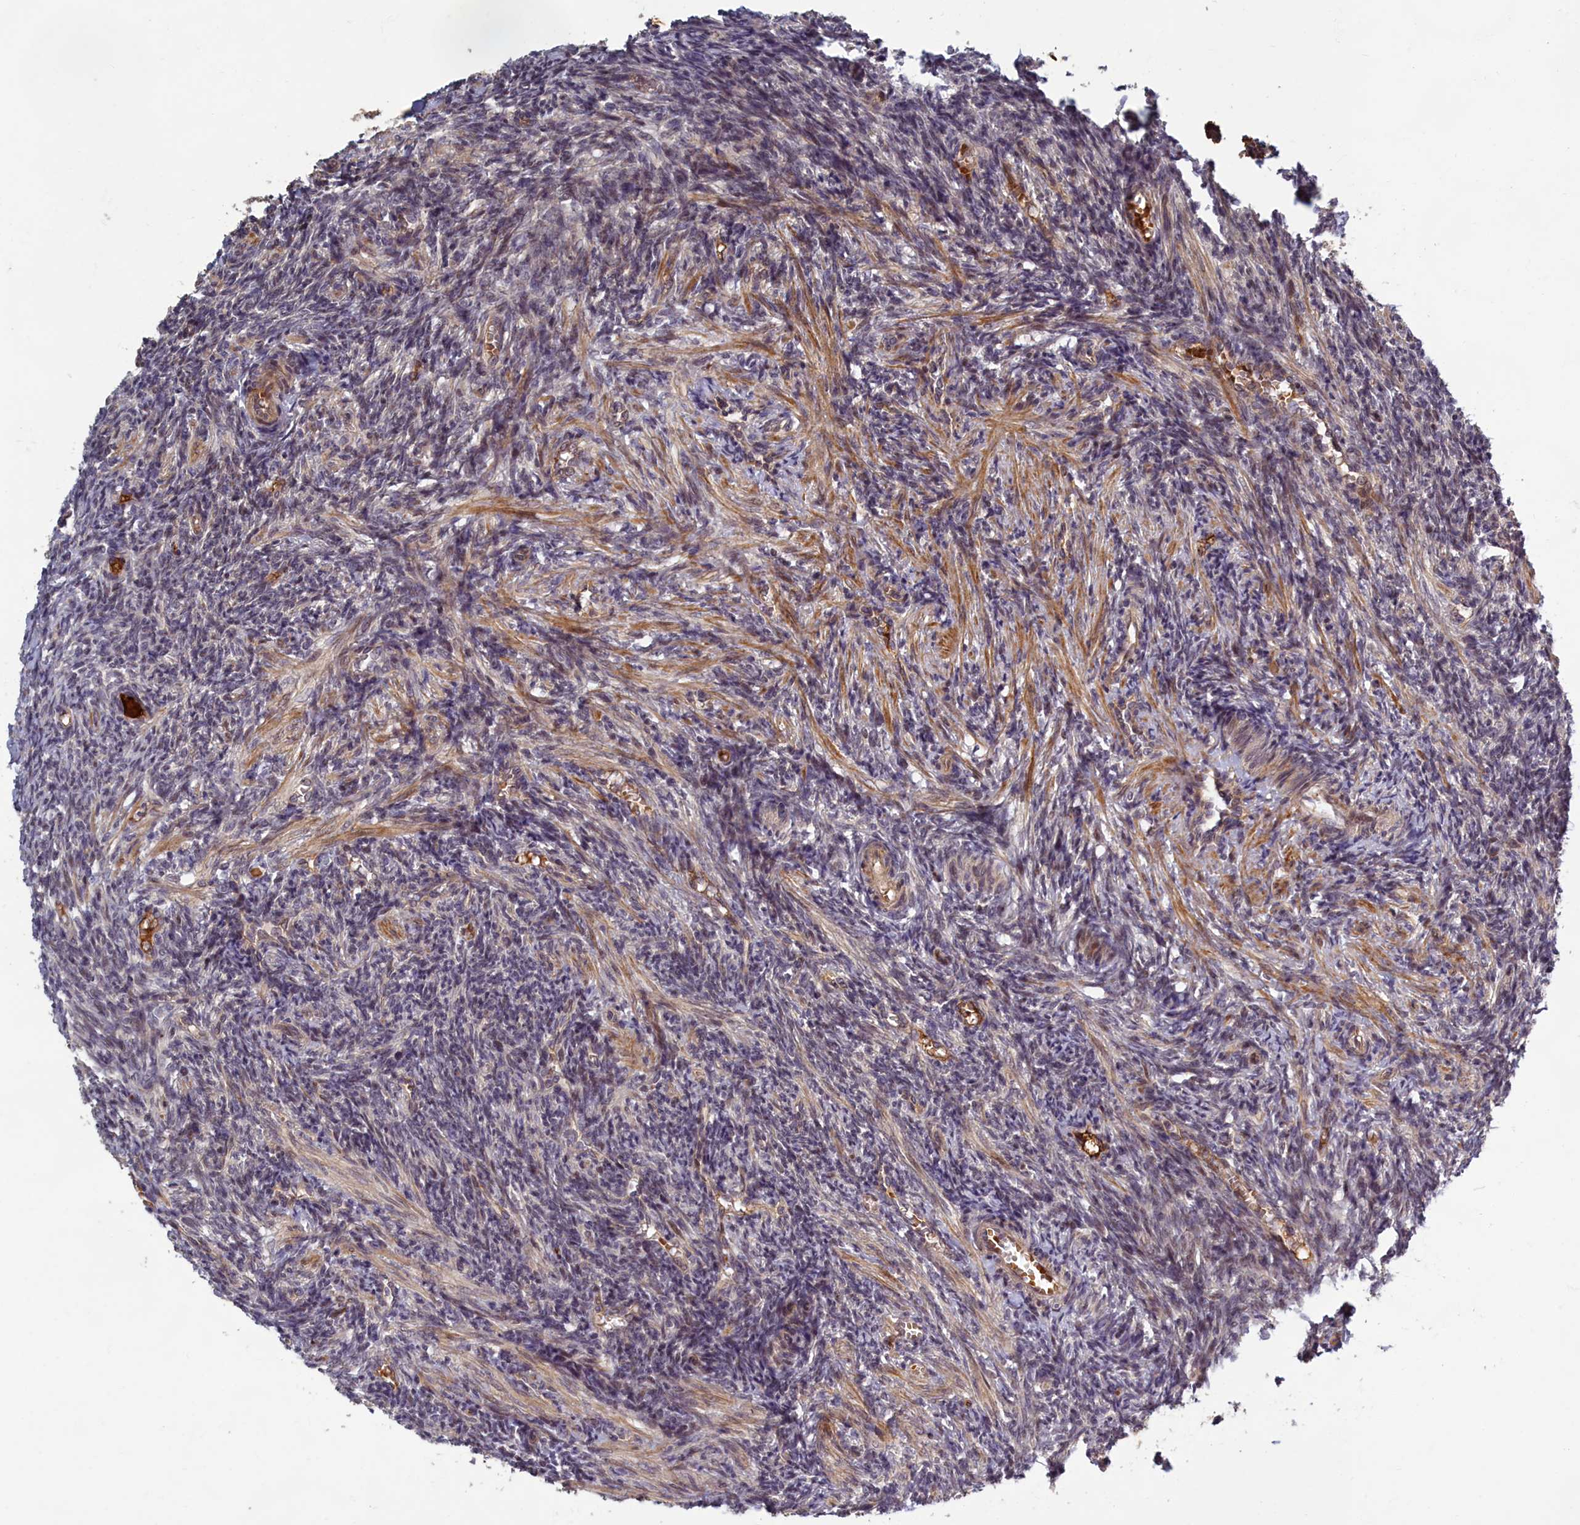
{"staining": {"intensity": "negative", "quantity": "none", "location": "none"}, "tissue": "ovary", "cell_type": "Ovarian stroma cells", "image_type": "normal", "snomed": [{"axis": "morphology", "description": "Normal tissue, NOS"}, {"axis": "topography", "description": "Ovary"}], "caption": "IHC image of normal ovary: human ovary stained with DAB (3,3'-diaminobenzidine) shows no significant protein staining in ovarian stroma cells. (DAB immunohistochemistry visualized using brightfield microscopy, high magnification).", "gene": "EARS2", "patient": {"sex": "female", "age": 27}}